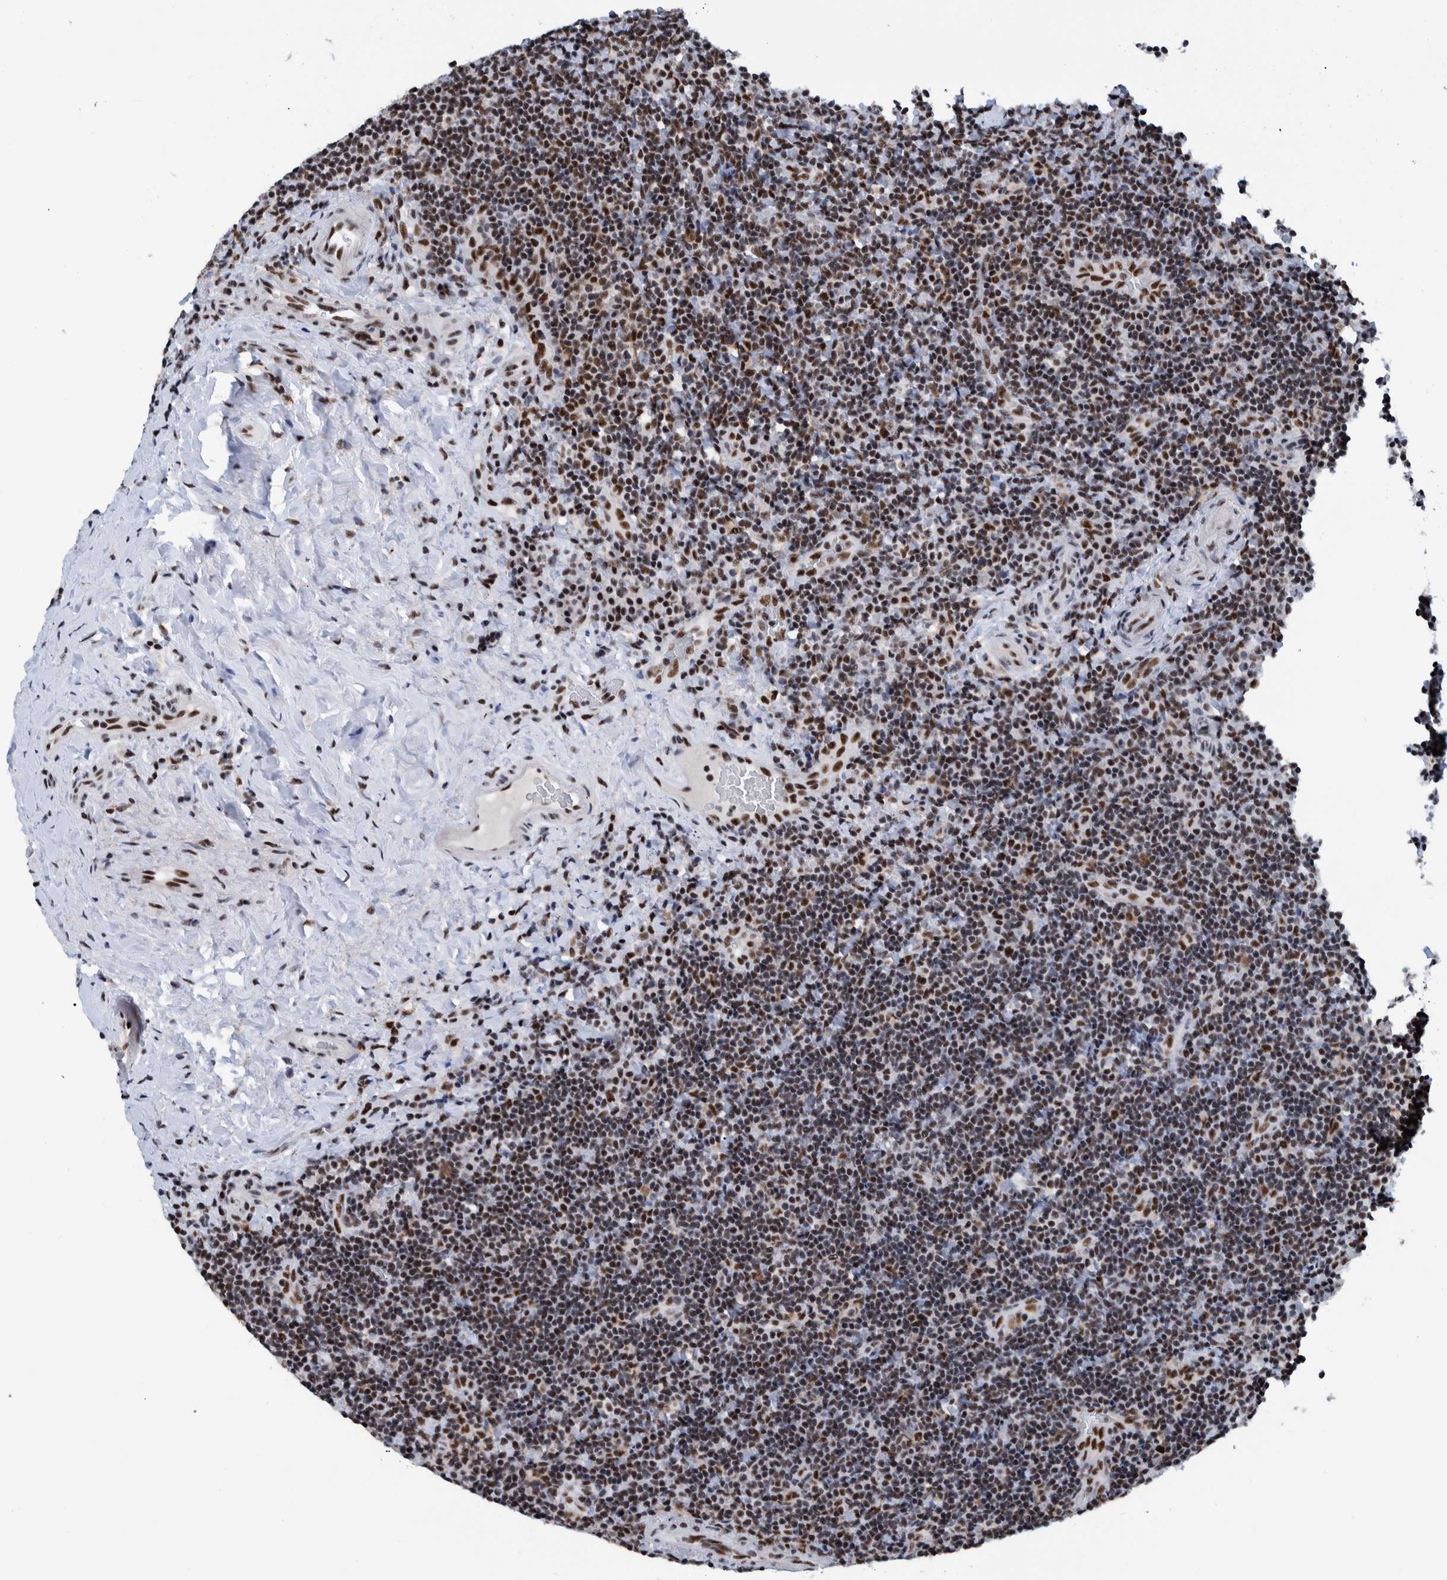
{"staining": {"intensity": "moderate", "quantity": ">75%", "location": "nuclear"}, "tissue": "lymphoma", "cell_type": "Tumor cells", "image_type": "cancer", "snomed": [{"axis": "morphology", "description": "Malignant lymphoma, non-Hodgkin's type, High grade"}, {"axis": "topography", "description": "Tonsil"}], "caption": "Immunohistochemistry of lymphoma exhibits medium levels of moderate nuclear positivity in about >75% of tumor cells.", "gene": "EFTUD2", "patient": {"sex": "female", "age": 36}}